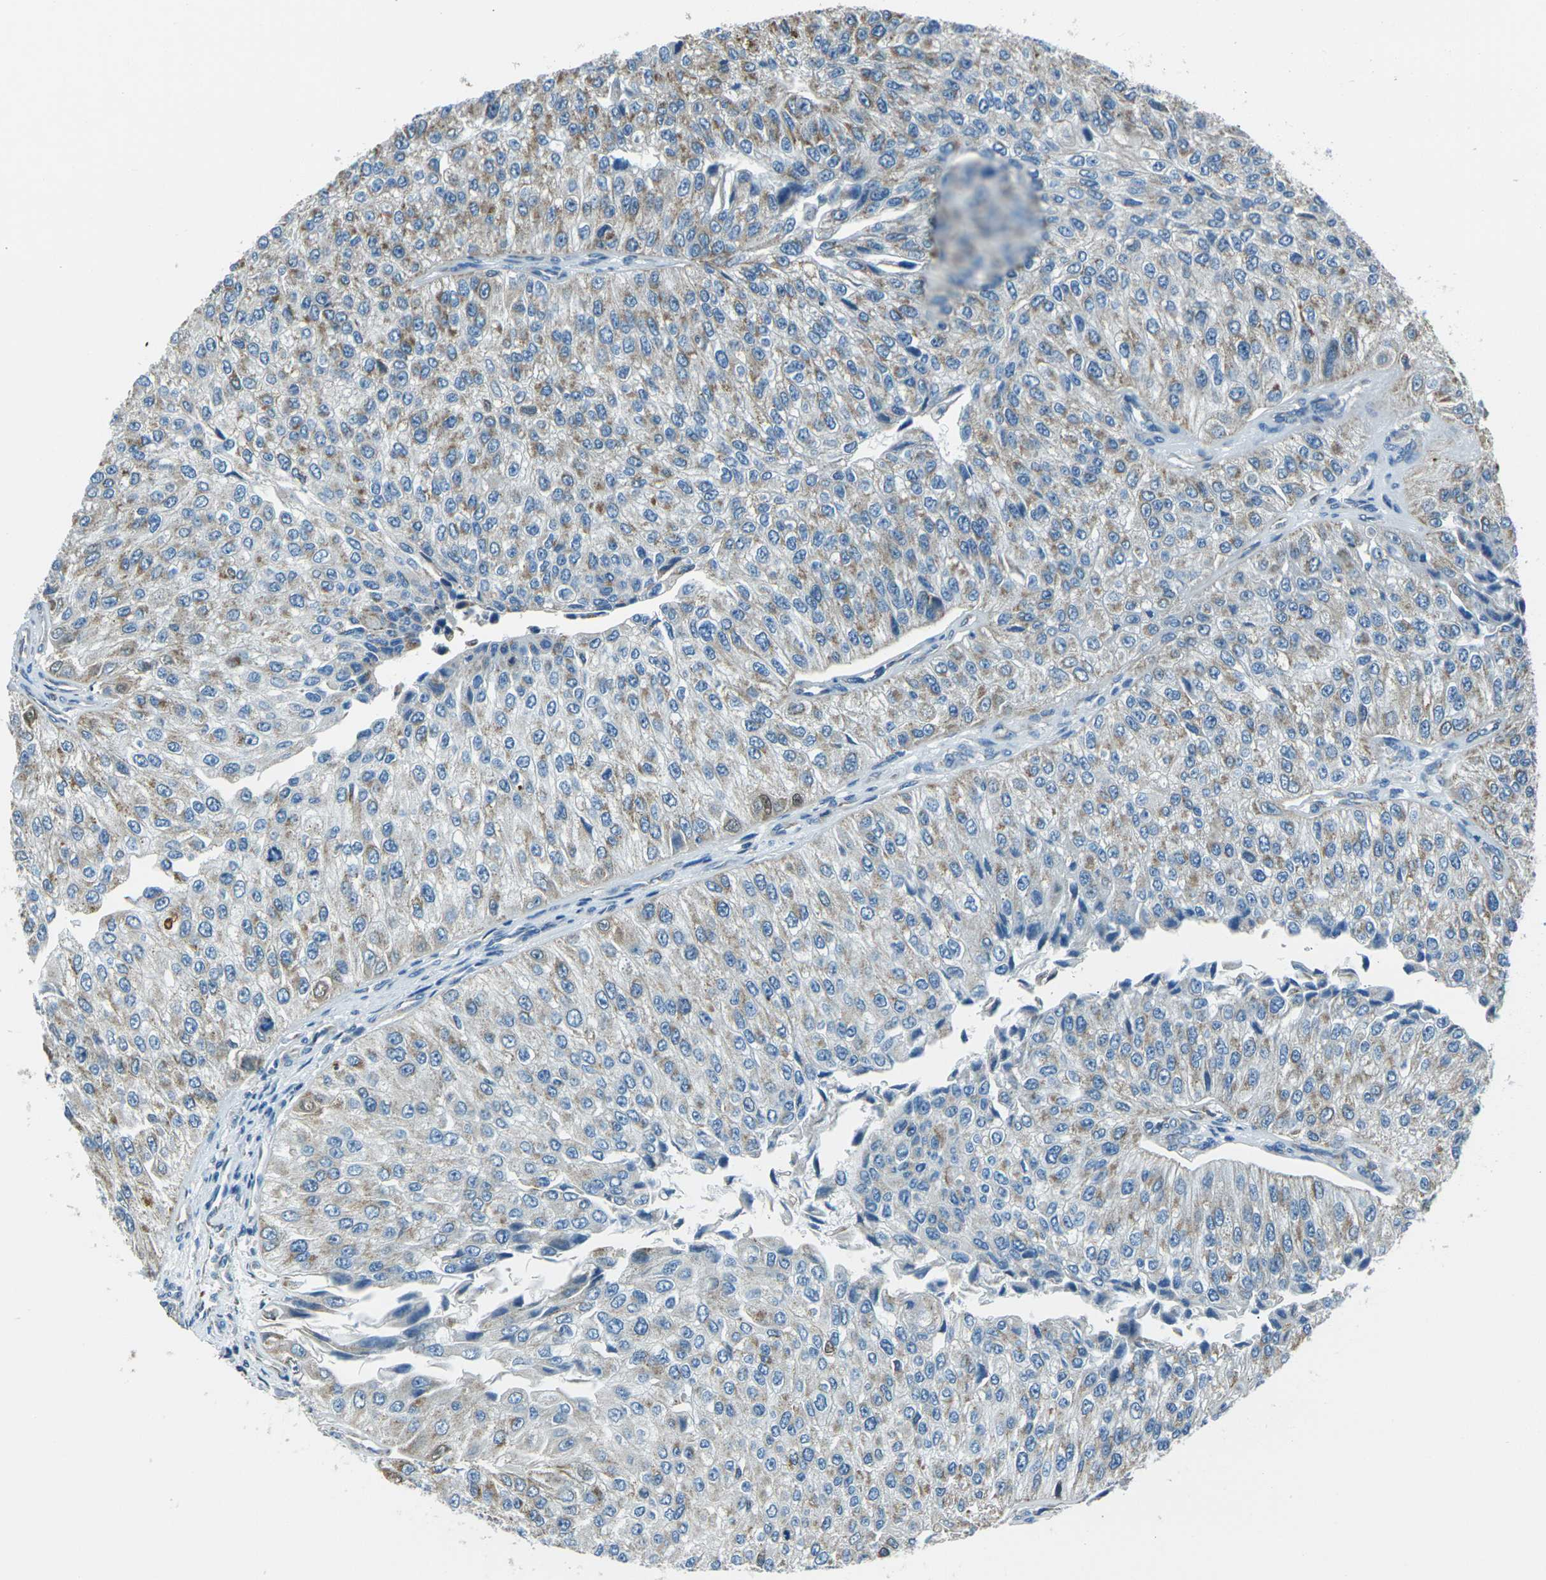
{"staining": {"intensity": "weak", "quantity": ">75%", "location": "cytoplasmic/membranous"}, "tissue": "urothelial cancer", "cell_type": "Tumor cells", "image_type": "cancer", "snomed": [{"axis": "morphology", "description": "Urothelial carcinoma, High grade"}, {"axis": "topography", "description": "Kidney"}, {"axis": "topography", "description": "Urinary bladder"}], "caption": "There is low levels of weak cytoplasmic/membranous staining in tumor cells of urothelial cancer, as demonstrated by immunohistochemical staining (brown color).", "gene": "IRF3", "patient": {"sex": "male", "age": 77}}